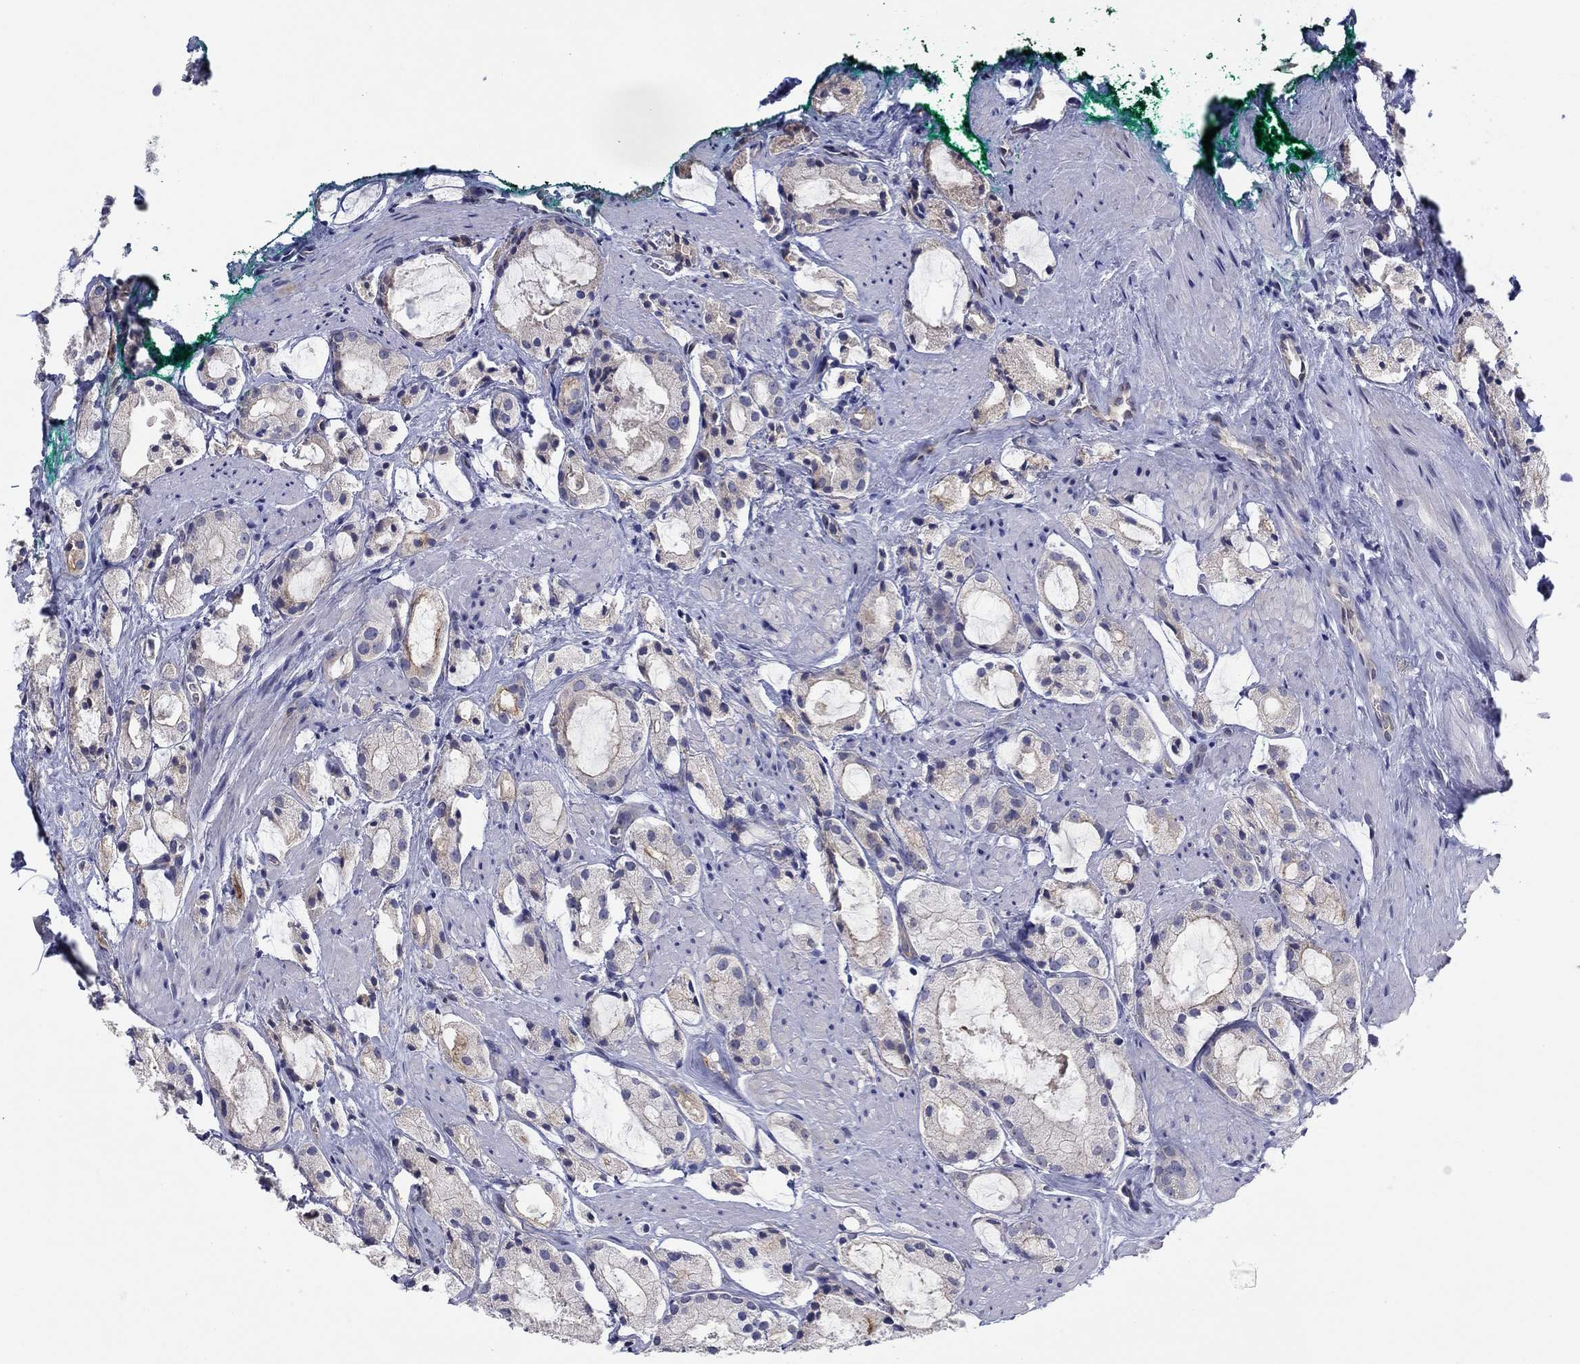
{"staining": {"intensity": "negative", "quantity": "none", "location": "none"}, "tissue": "prostate cancer", "cell_type": "Tumor cells", "image_type": "cancer", "snomed": [{"axis": "morphology", "description": "Adenocarcinoma, NOS"}, {"axis": "morphology", "description": "Adenocarcinoma, High grade"}, {"axis": "topography", "description": "Prostate"}], "caption": "This is an immunohistochemistry (IHC) micrograph of human prostate cancer. There is no positivity in tumor cells.", "gene": "ERMP1", "patient": {"sex": "male", "age": 64}}